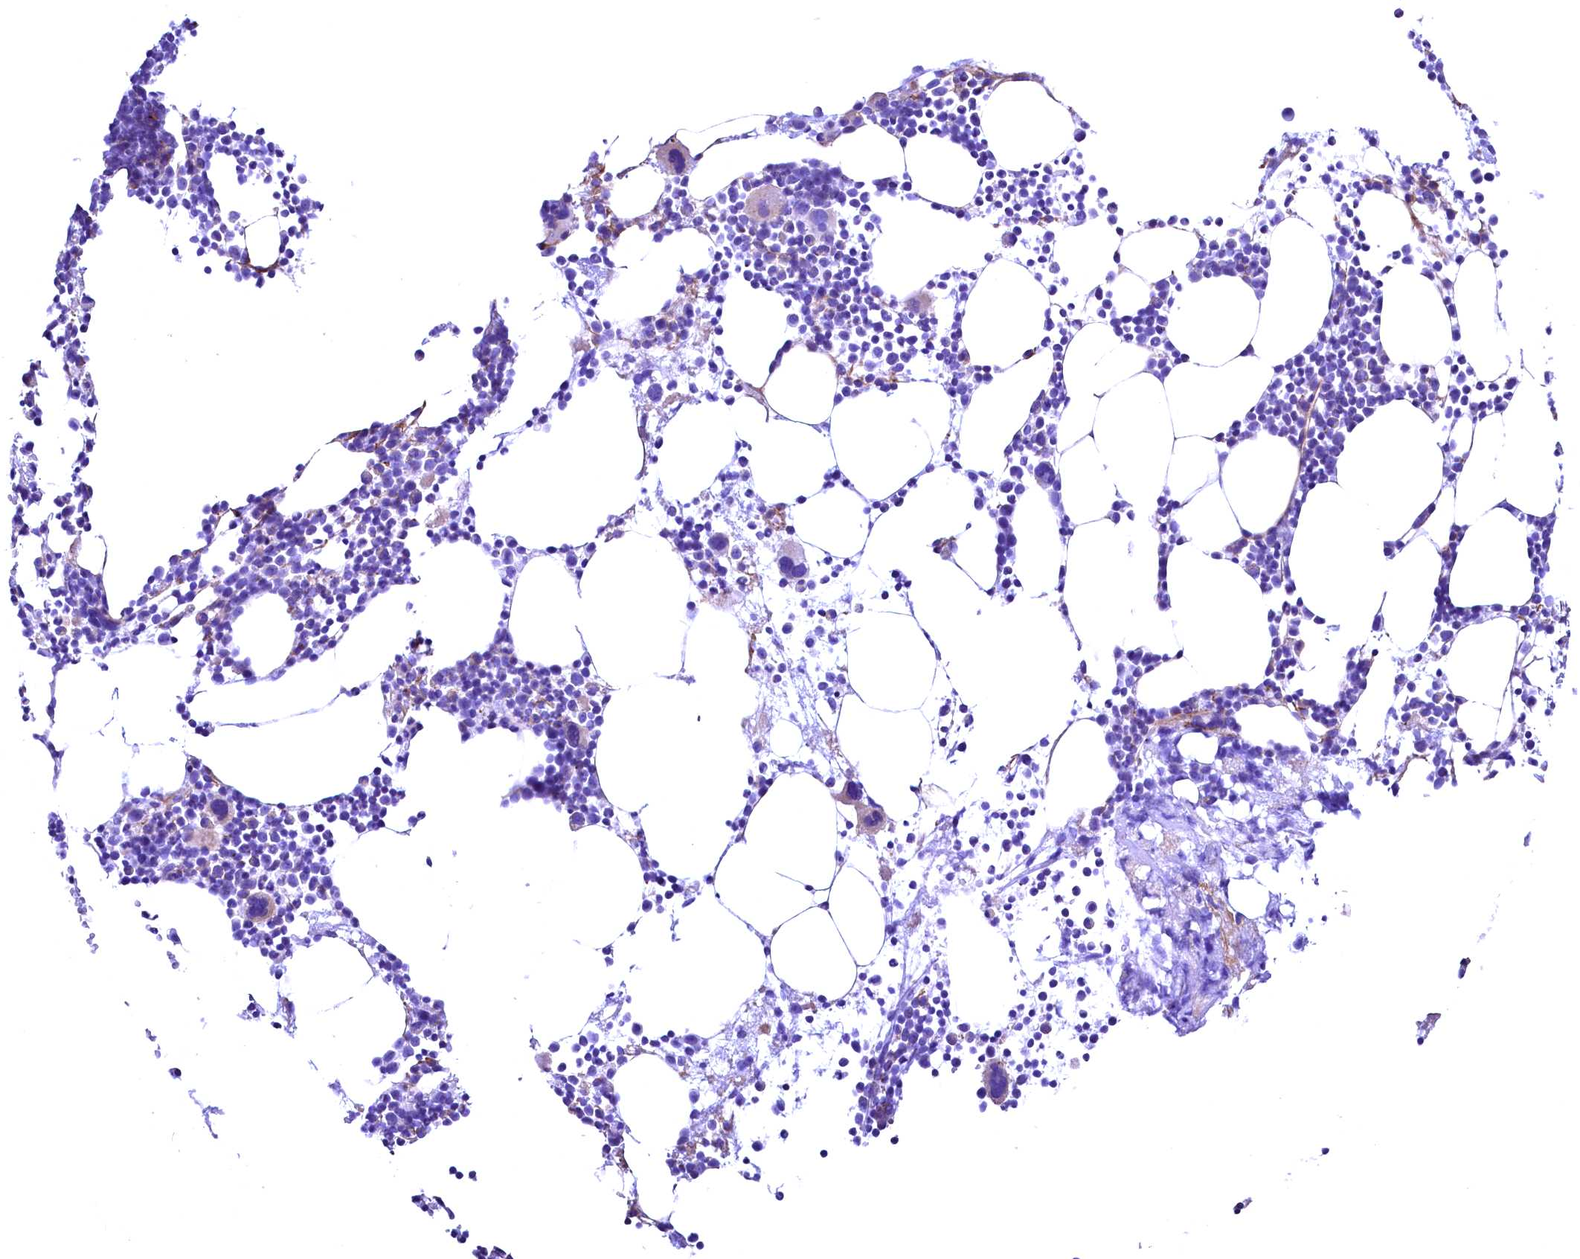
{"staining": {"intensity": "negative", "quantity": "none", "location": "none"}, "tissue": "bone marrow", "cell_type": "Hematopoietic cells", "image_type": "normal", "snomed": [{"axis": "morphology", "description": "Normal tissue, NOS"}, {"axis": "topography", "description": "Bone marrow"}], "caption": "Hematopoietic cells are negative for protein expression in unremarkable human bone marrow. (IHC, brightfield microscopy, high magnification).", "gene": "SLF1", "patient": {"sex": "female", "age": 52}}